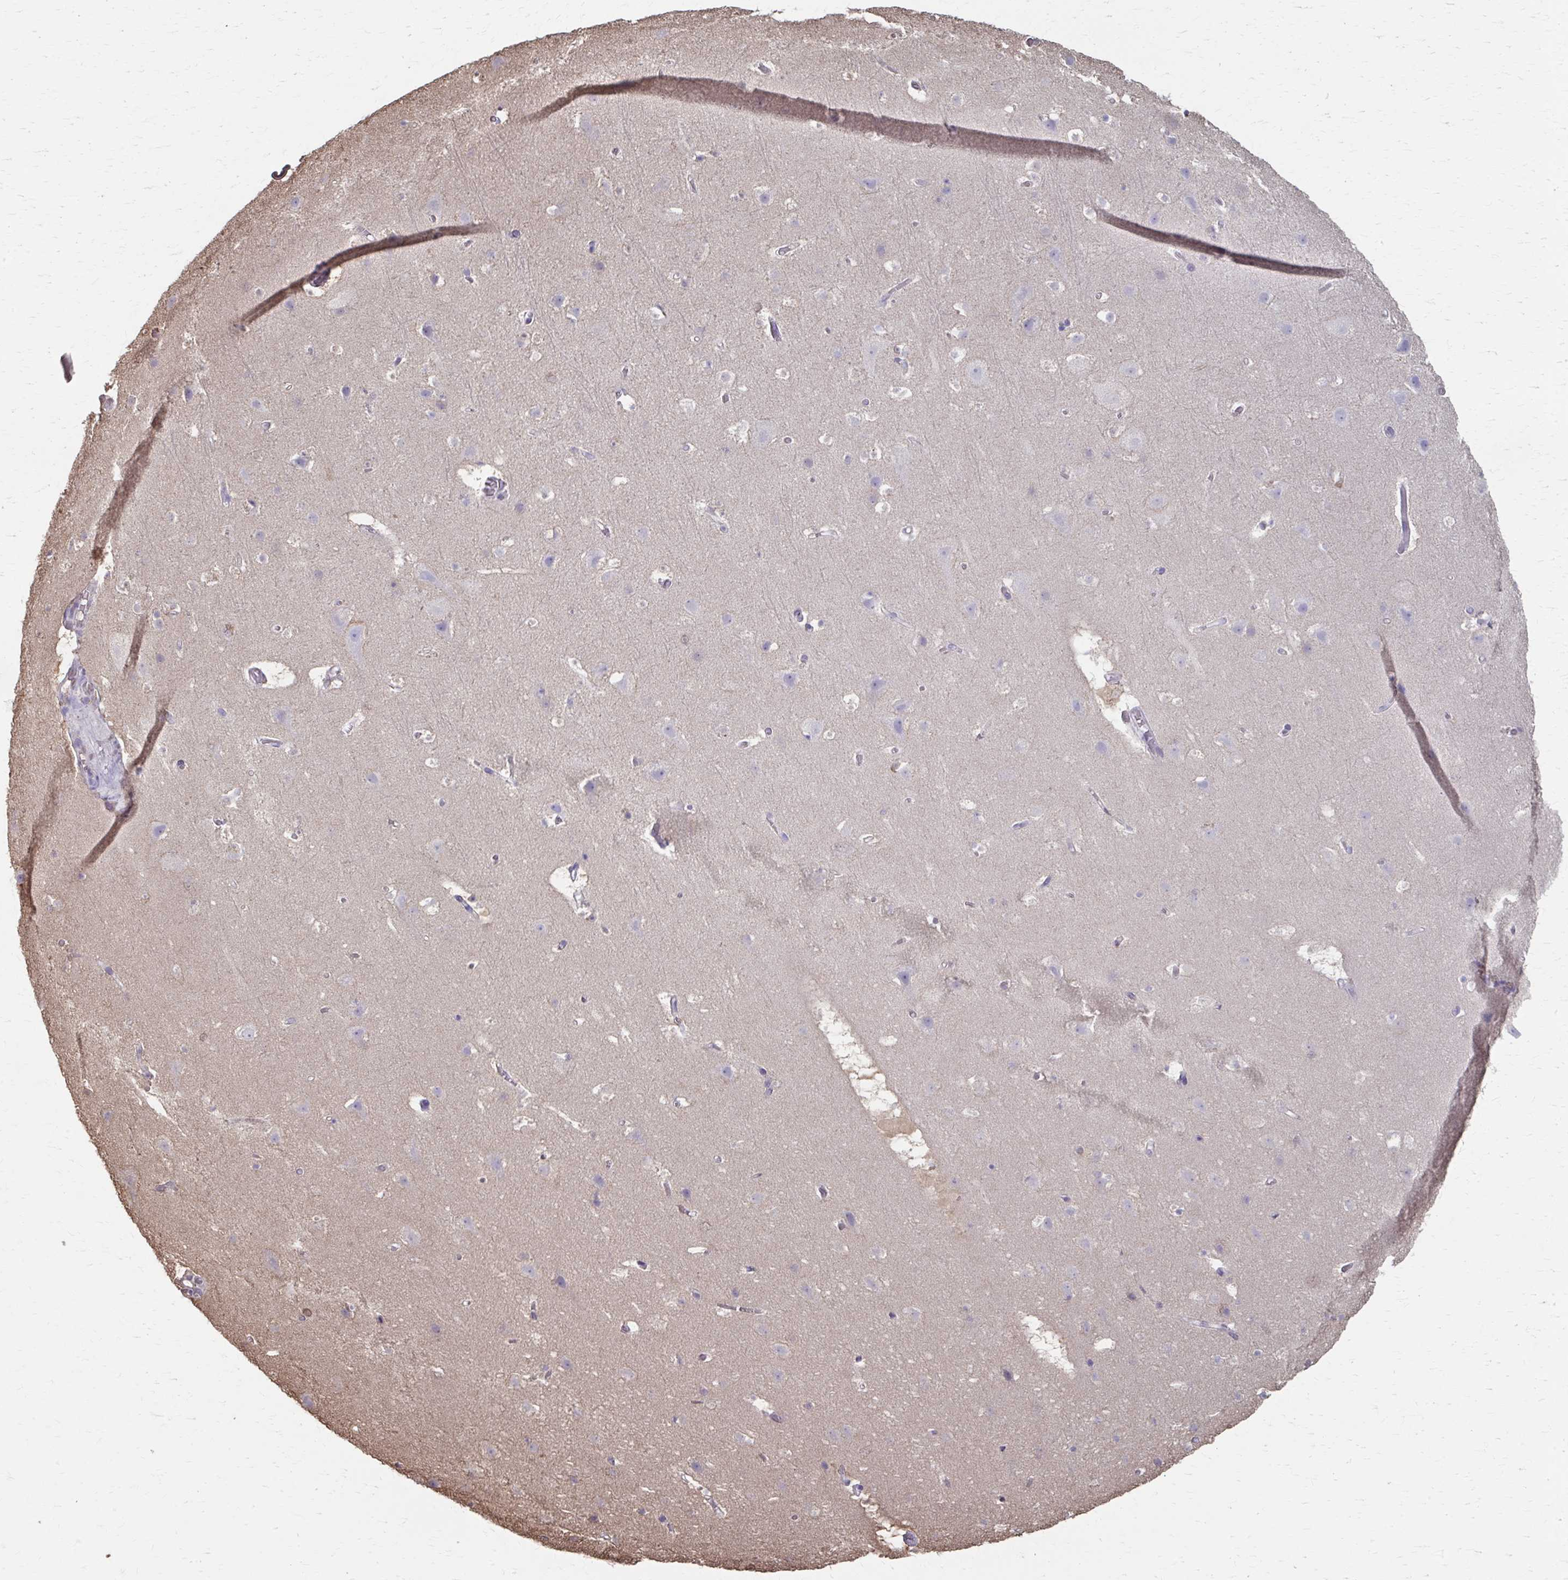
{"staining": {"intensity": "negative", "quantity": "none", "location": "none"}, "tissue": "cerebral cortex", "cell_type": "Endothelial cells", "image_type": "normal", "snomed": [{"axis": "morphology", "description": "Normal tissue, NOS"}, {"axis": "topography", "description": "Cerebral cortex"}], "caption": "A high-resolution photomicrograph shows IHC staining of benign cerebral cortex, which demonstrates no significant expression in endothelial cells.", "gene": "ING4", "patient": {"sex": "female", "age": 42}}